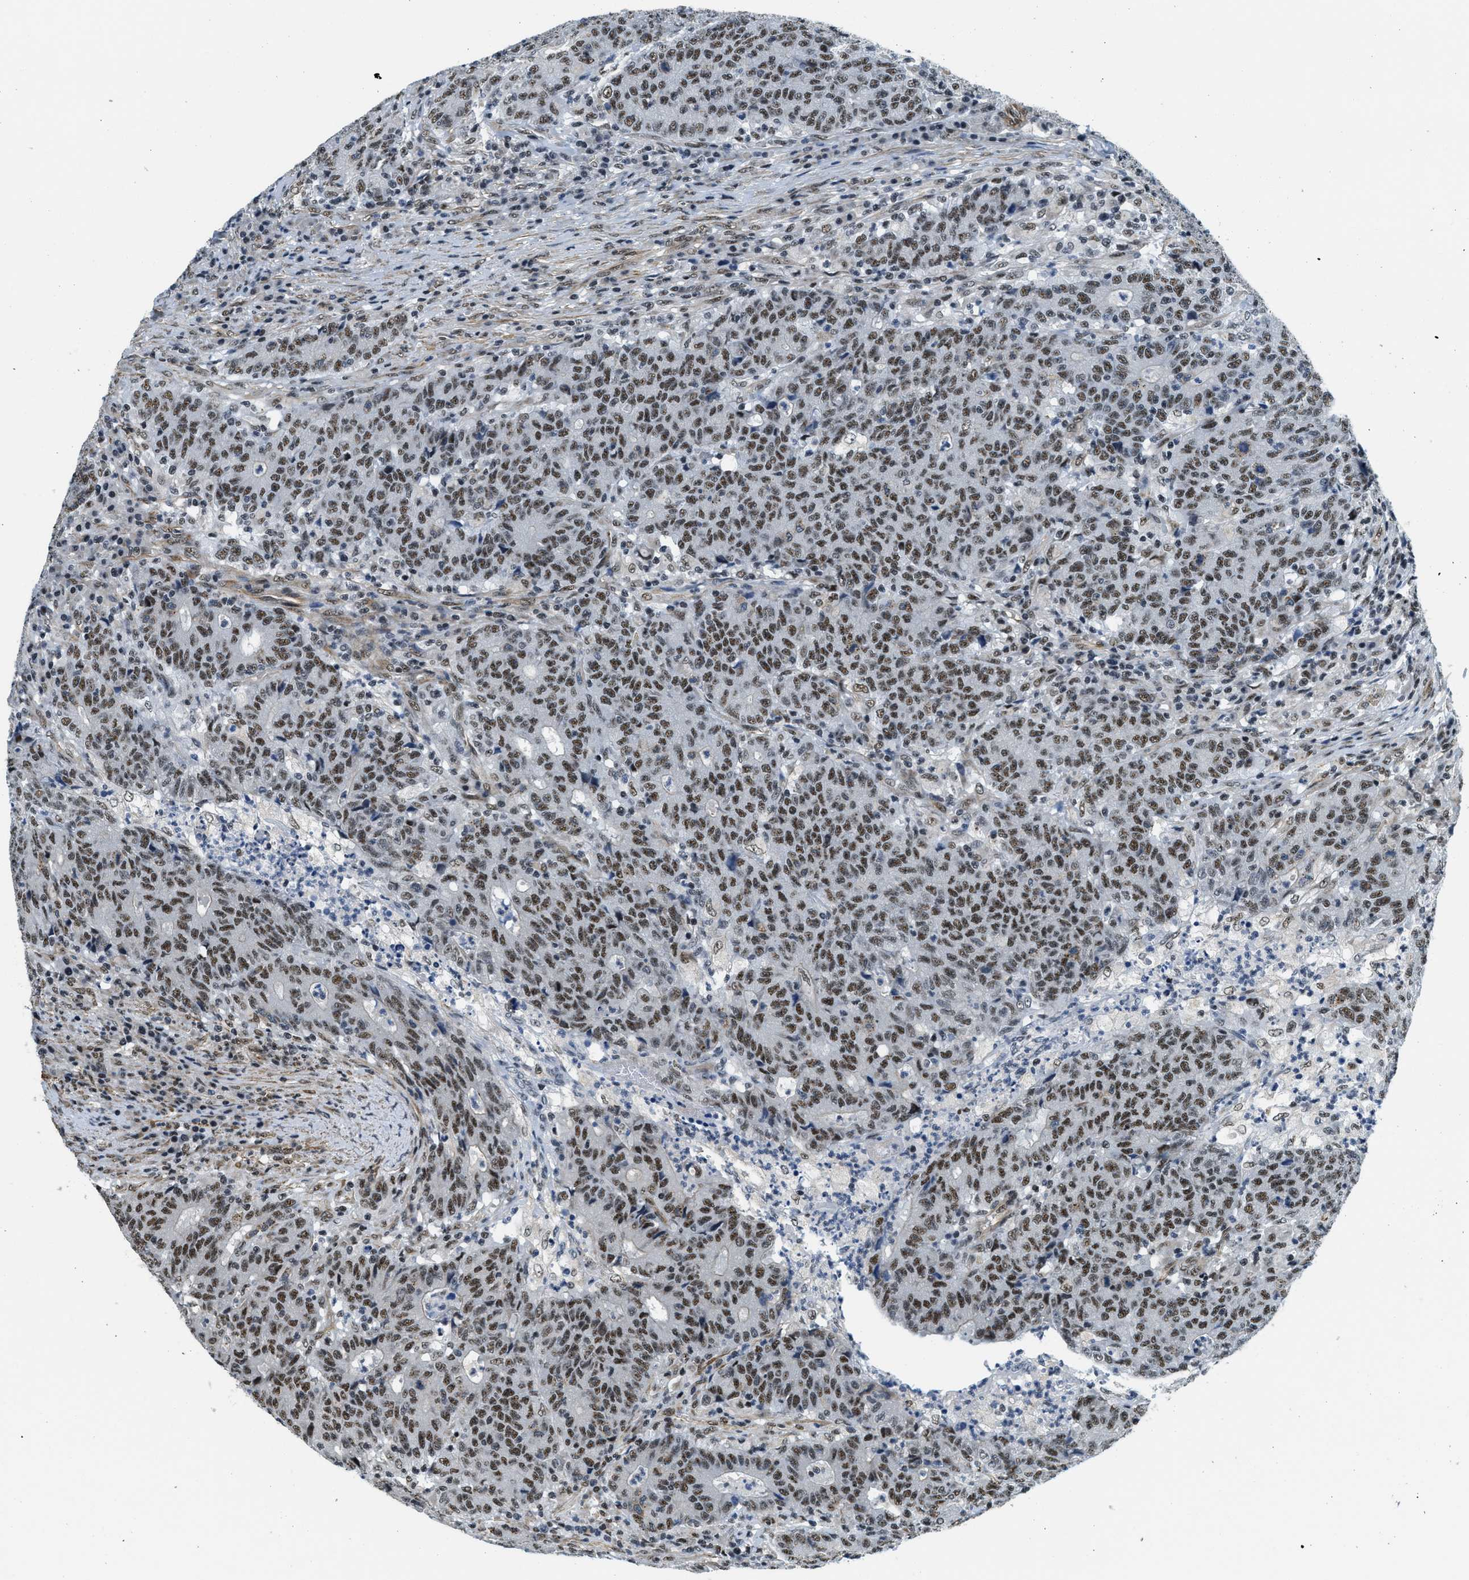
{"staining": {"intensity": "moderate", "quantity": ">75%", "location": "nuclear"}, "tissue": "colorectal cancer", "cell_type": "Tumor cells", "image_type": "cancer", "snomed": [{"axis": "morphology", "description": "Normal tissue, NOS"}, {"axis": "morphology", "description": "Adenocarcinoma, NOS"}, {"axis": "topography", "description": "Colon"}], "caption": "A histopathology image of human colorectal cancer (adenocarcinoma) stained for a protein reveals moderate nuclear brown staining in tumor cells. (brown staining indicates protein expression, while blue staining denotes nuclei).", "gene": "CFAP36", "patient": {"sex": "female", "age": 75}}